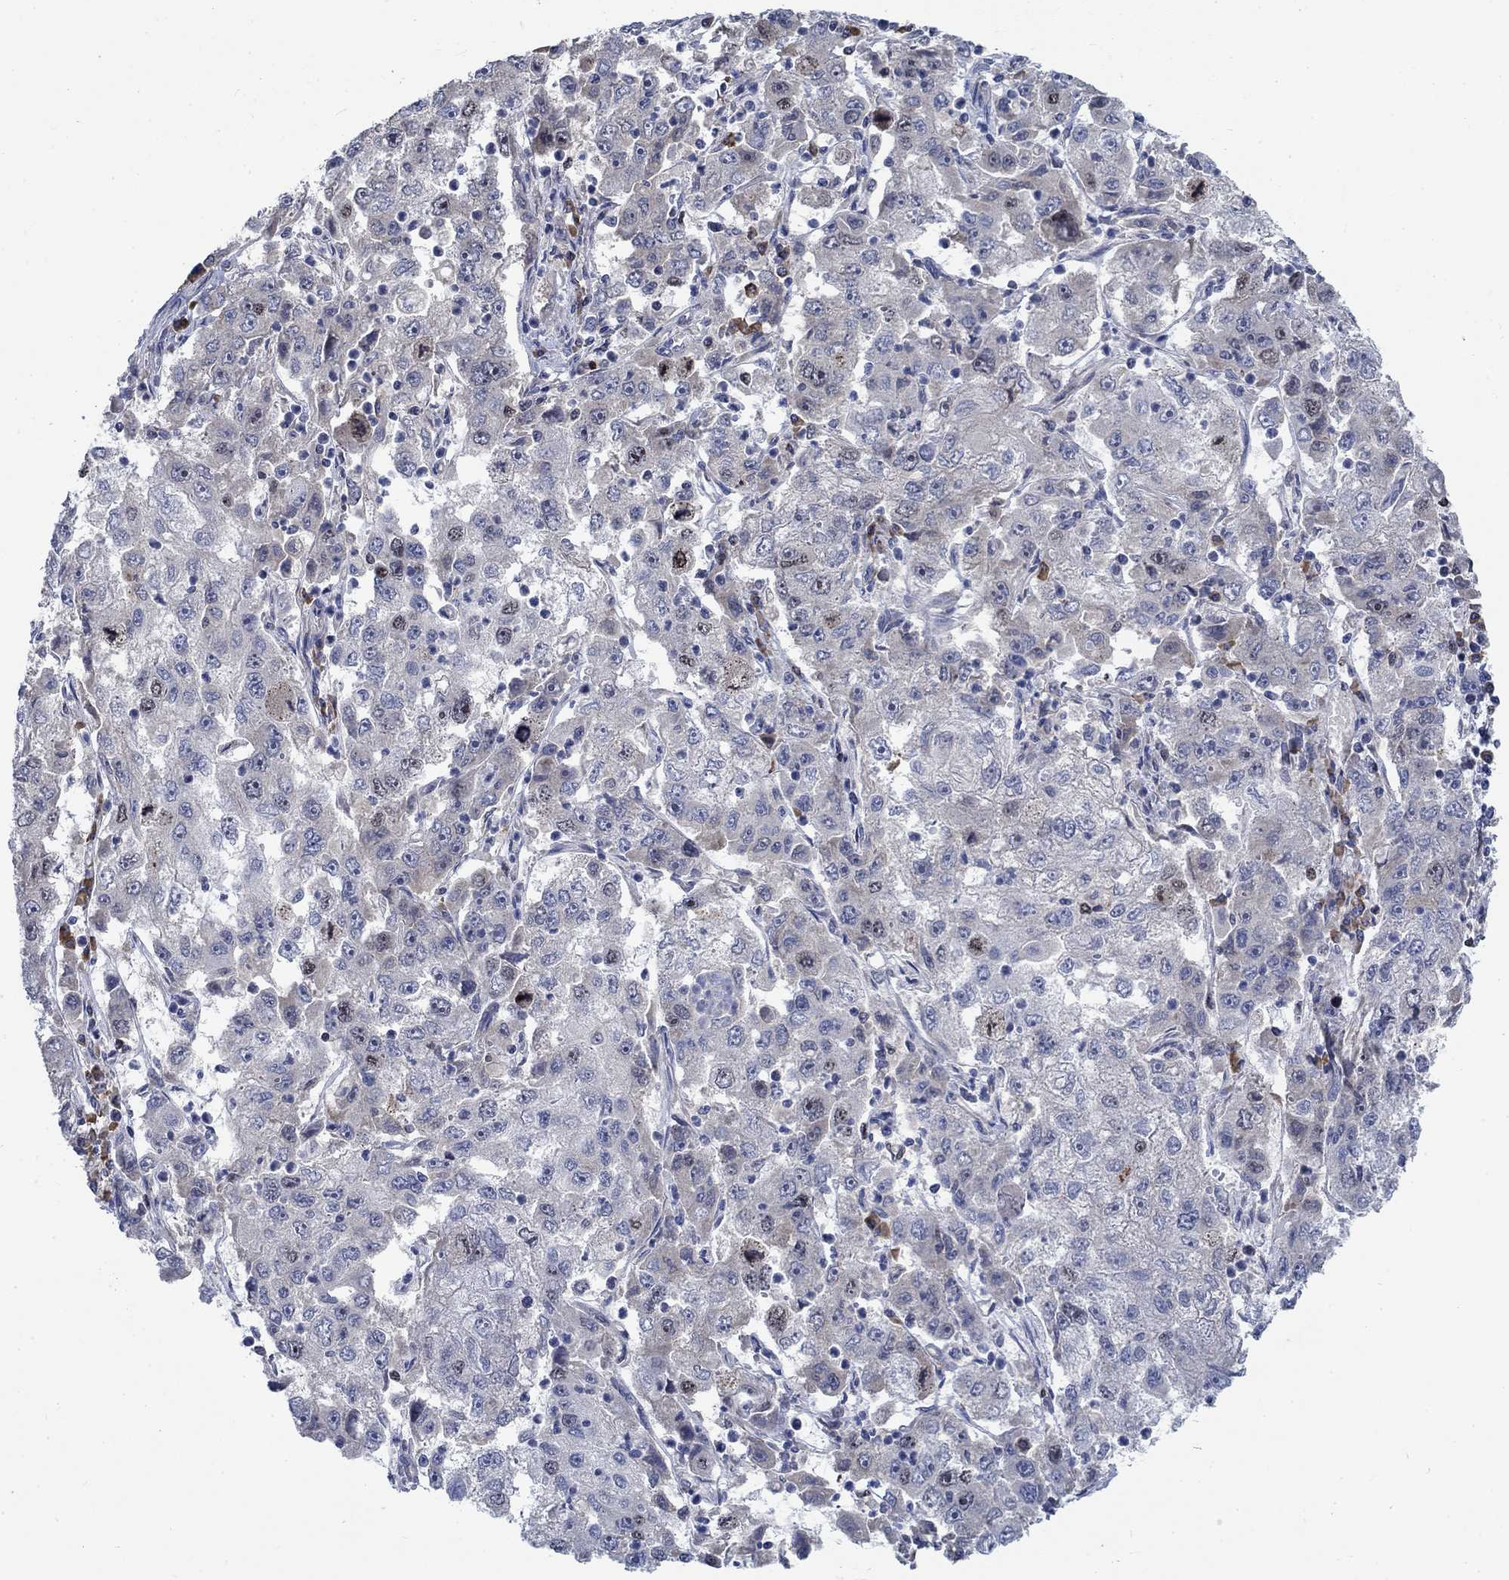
{"staining": {"intensity": "moderate", "quantity": "<25%", "location": "nuclear"}, "tissue": "cervical cancer", "cell_type": "Tumor cells", "image_type": "cancer", "snomed": [{"axis": "morphology", "description": "Squamous cell carcinoma, NOS"}, {"axis": "topography", "description": "Cervix"}], "caption": "The immunohistochemical stain labels moderate nuclear positivity in tumor cells of squamous cell carcinoma (cervical) tissue.", "gene": "MMP24", "patient": {"sex": "female", "age": 36}}